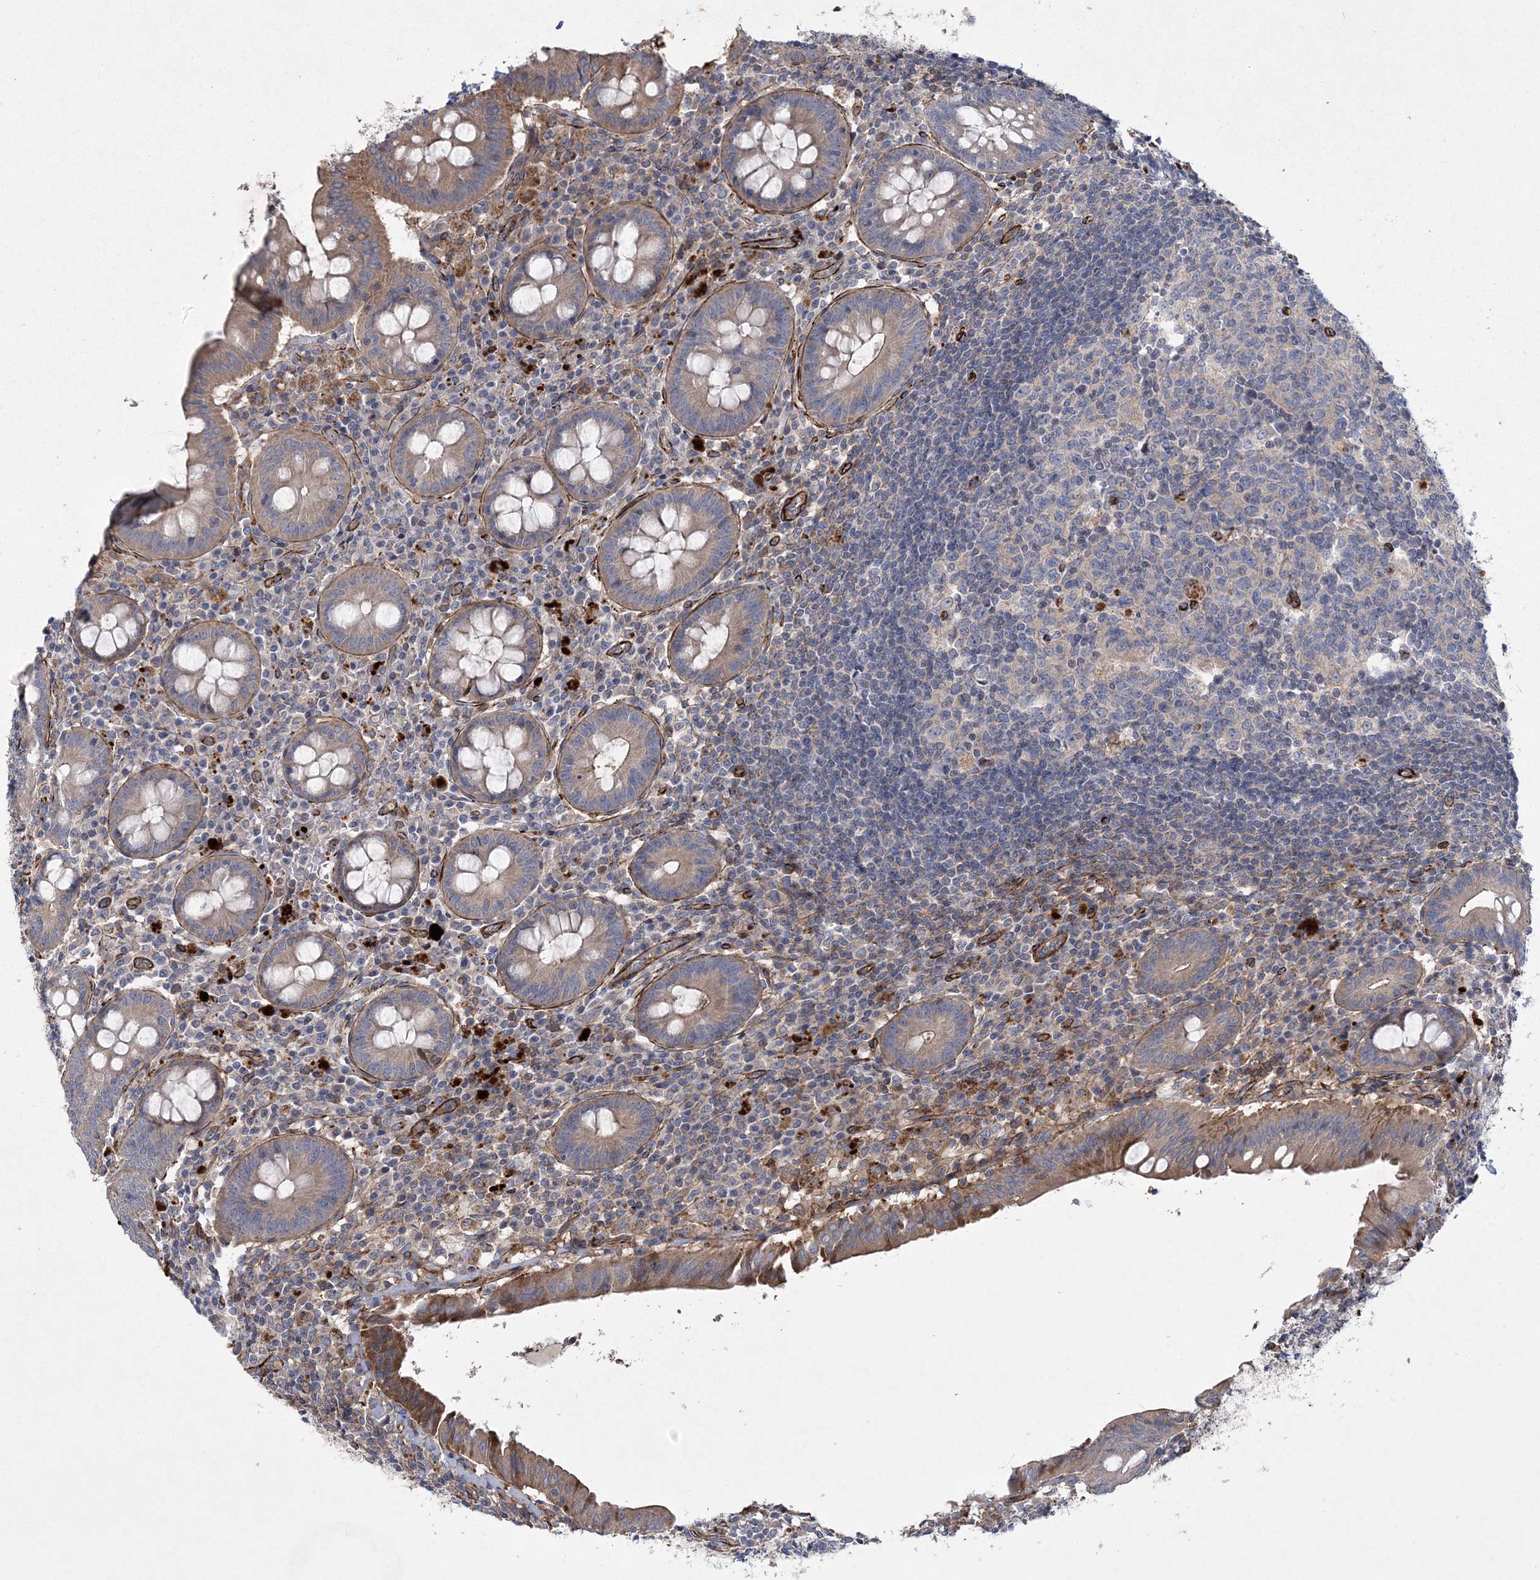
{"staining": {"intensity": "moderate", "quantity": "<25%", "location": "cytoplasmic/membranous"}, "tissue": "appendix", "cell_type": "Glandular cells", "image_type": "normal", "snomed": [{"axis": "morphology", "description": "Normal tissue, NOS"}, {"axis": "topography", "description": "Appendix"}], "caption": "Appendix was stained to show a protein in brown. There is low levels of moderate cytoplasmic/membranous positivity in about <25% of glandular cells.", "gene": "ARSJ", "patient": {"sex": "female", "age": 54}}